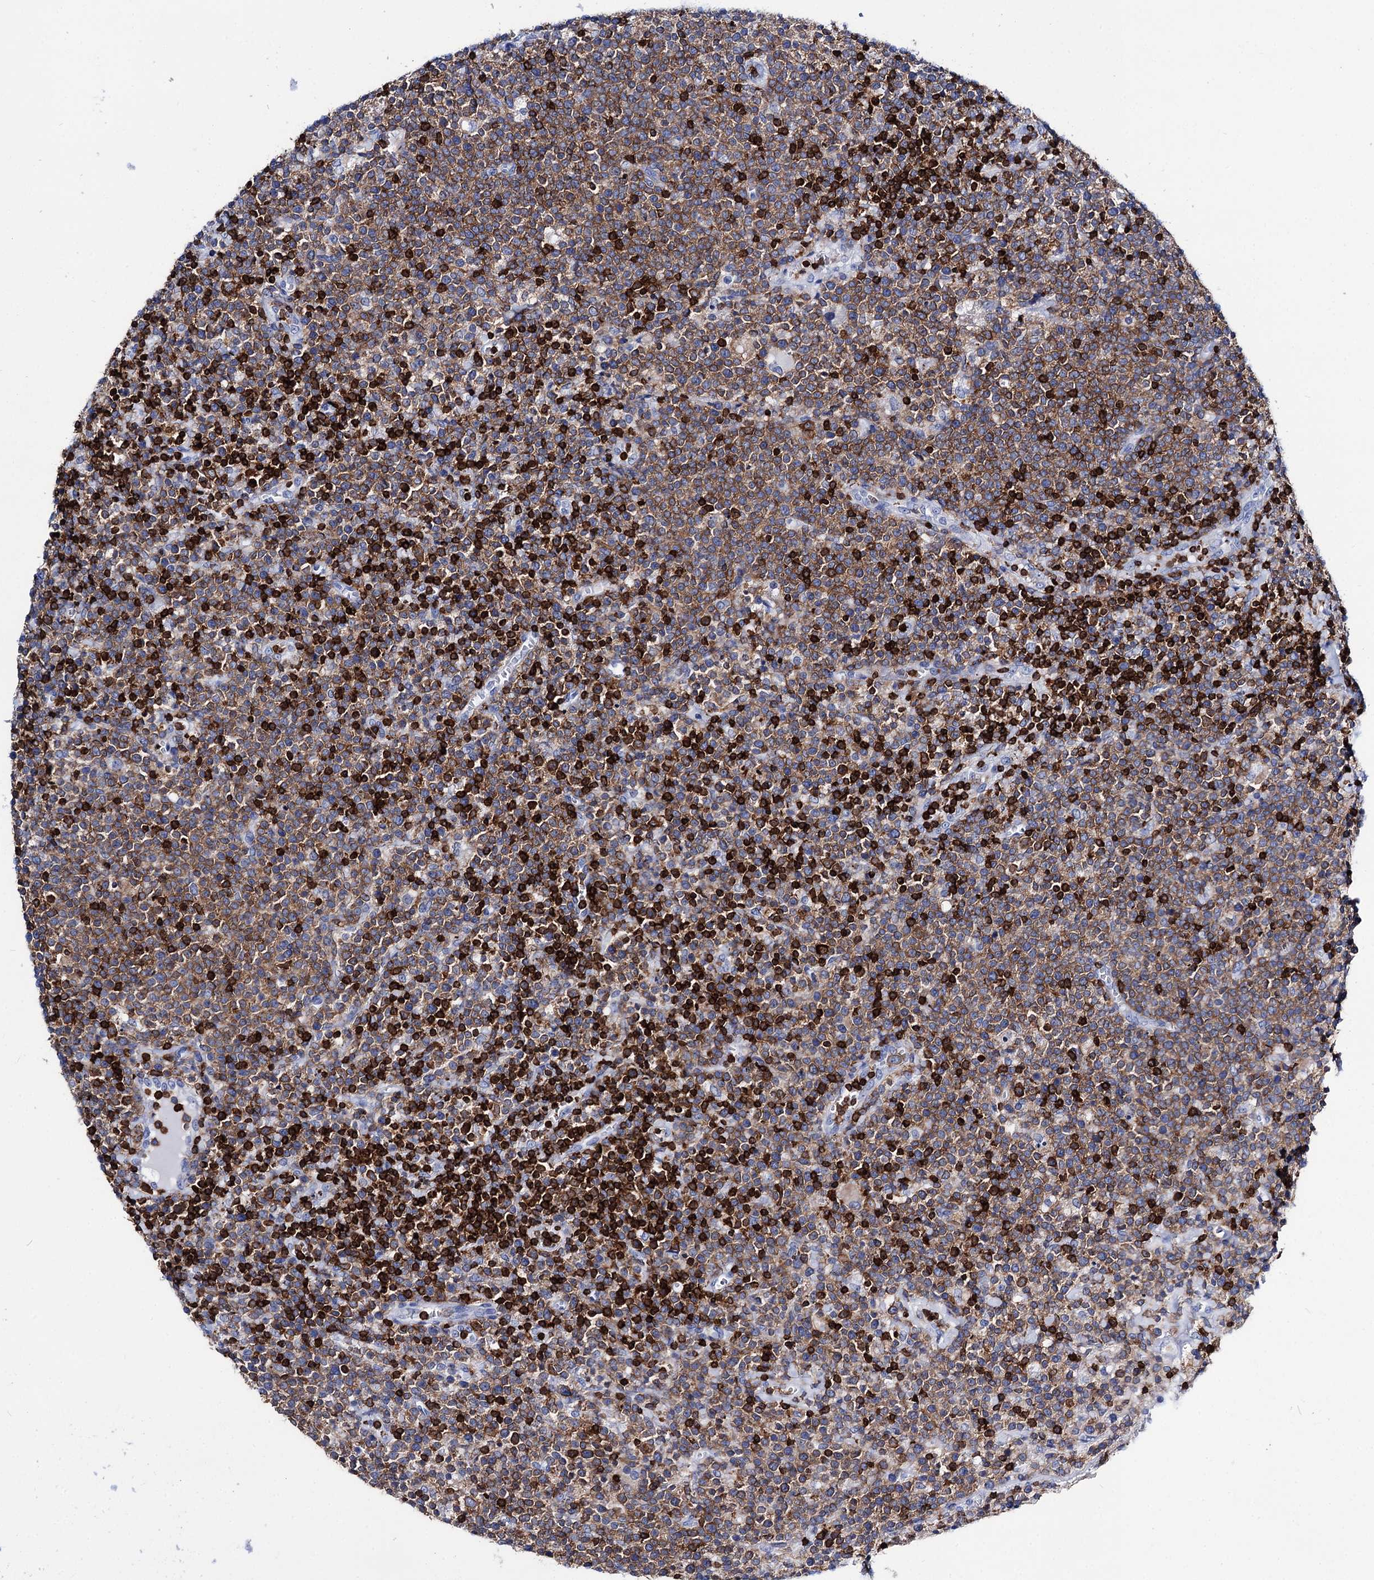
{"staining": {"intensity": "moderate", "quantity": ">75%", "location": "cytoplasmic/membranous"}, "tissue": "lymphoma", "cell_type": "Tumor cells", "image_type": "cancer", "snomed": [{"axis": "morphology", "description": "Malignant lymphoma, non-Hodgkin's type, High grade"}, {"axis": "topography", "description": "Lymph node"}], "caption": "Immunohistochemical staining of human malignant lymphoma, non-Hodgkin's type (high-grade) shows medium levels of moderate cytoplasmic/membranous protein positivity in approximately >75% of tumor cells. (IHC, brightfield microscopy, high magnification).", "gene": "DEF6", "patient": {"sex": "male", "age": 61}}